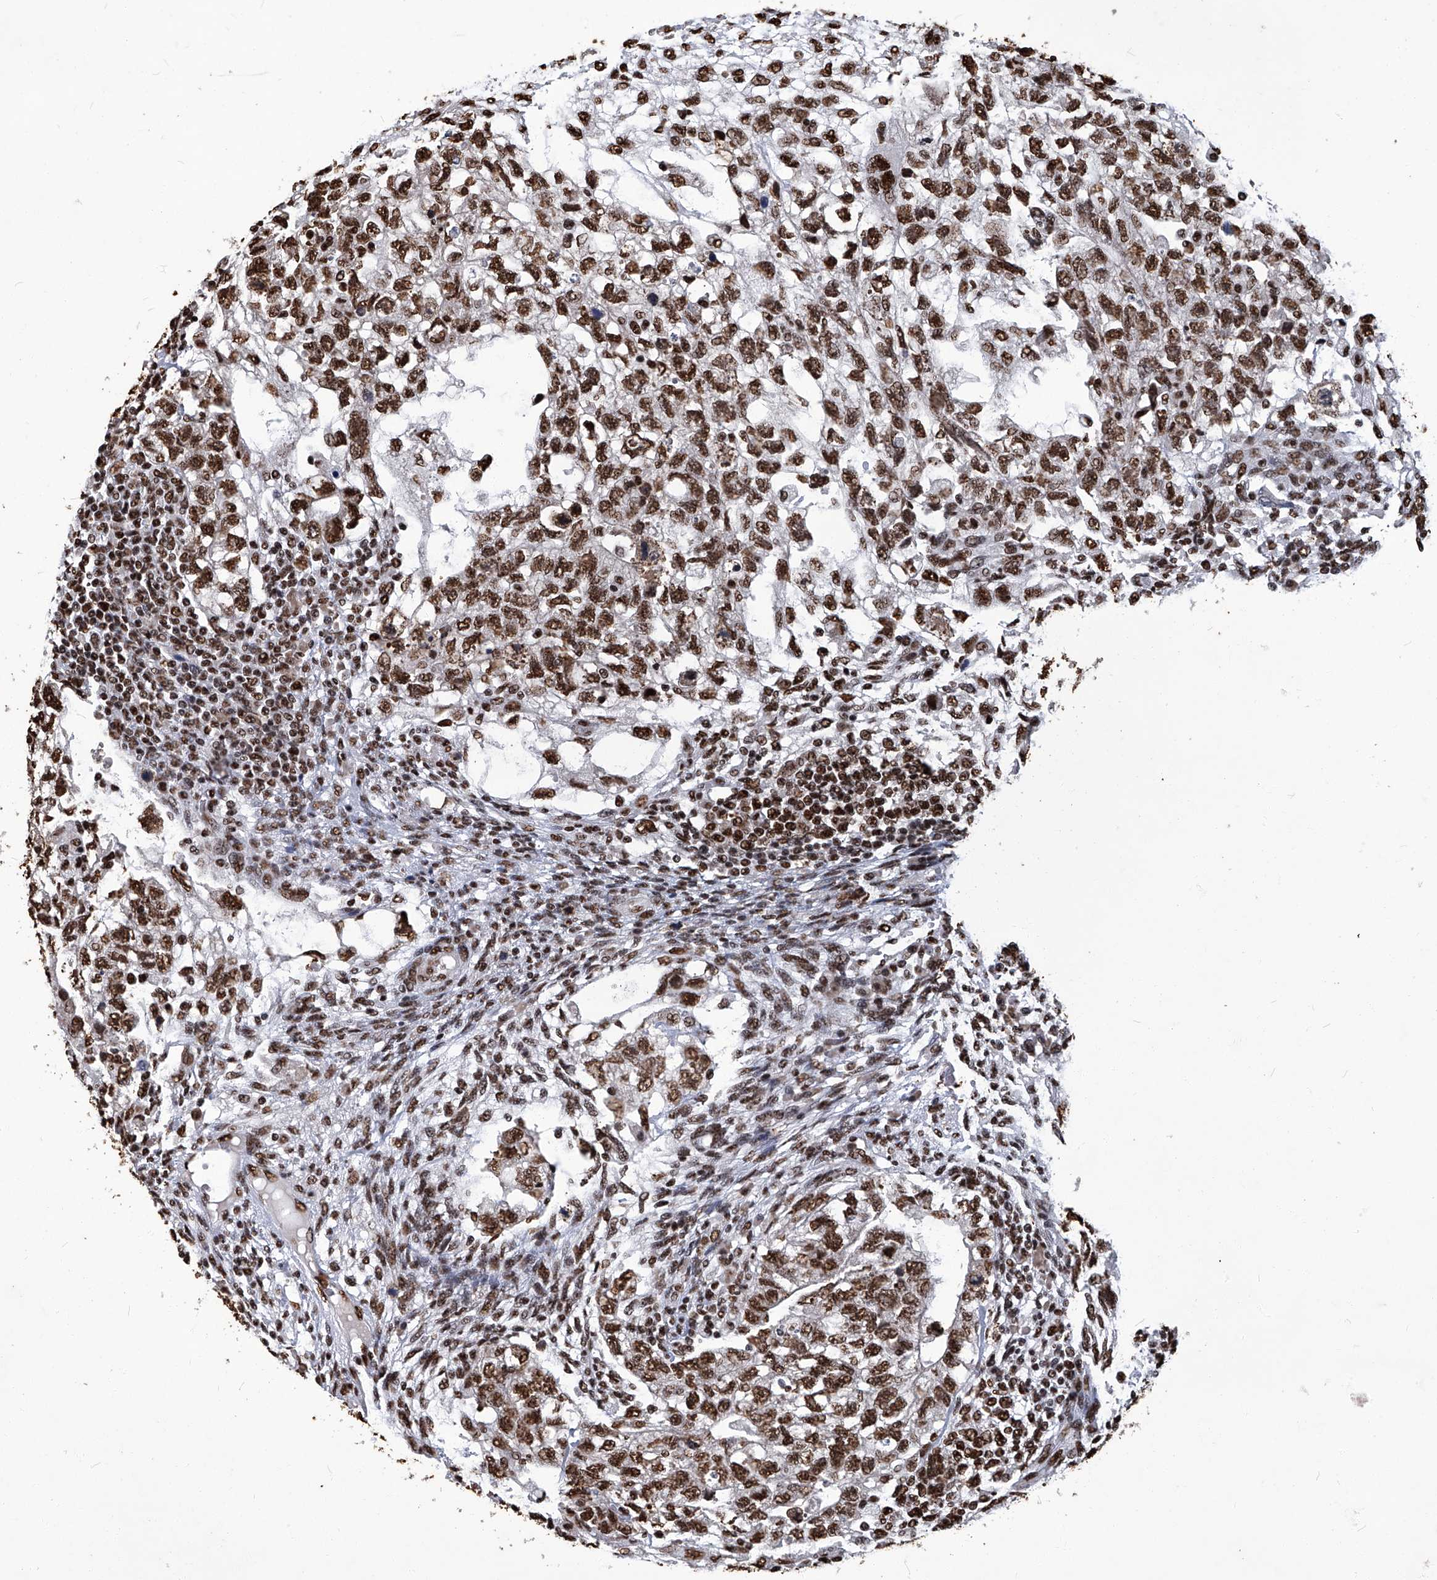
{"staining": {"intensity": "strong", "quantity": ">75%", "location": "nuclear"}, "tissue": "testis cancer", "cell_type": "Tumor cells", "image_type": "cancer", "snomed": [{"axis": "morphology", "description": "Normal tissue, NOS"}, {"axis": "morphology", "description": "Carcinoma, Embryonal, NOS"}, {"axis": "topography", "description": "Testis"}], "caption": "Testis embryonal carcinoma stained with a protein marker demonstrates strong staining in tumor cells.", "gene": "HBP1", "patient": {"sex": "male", "age": 36}}